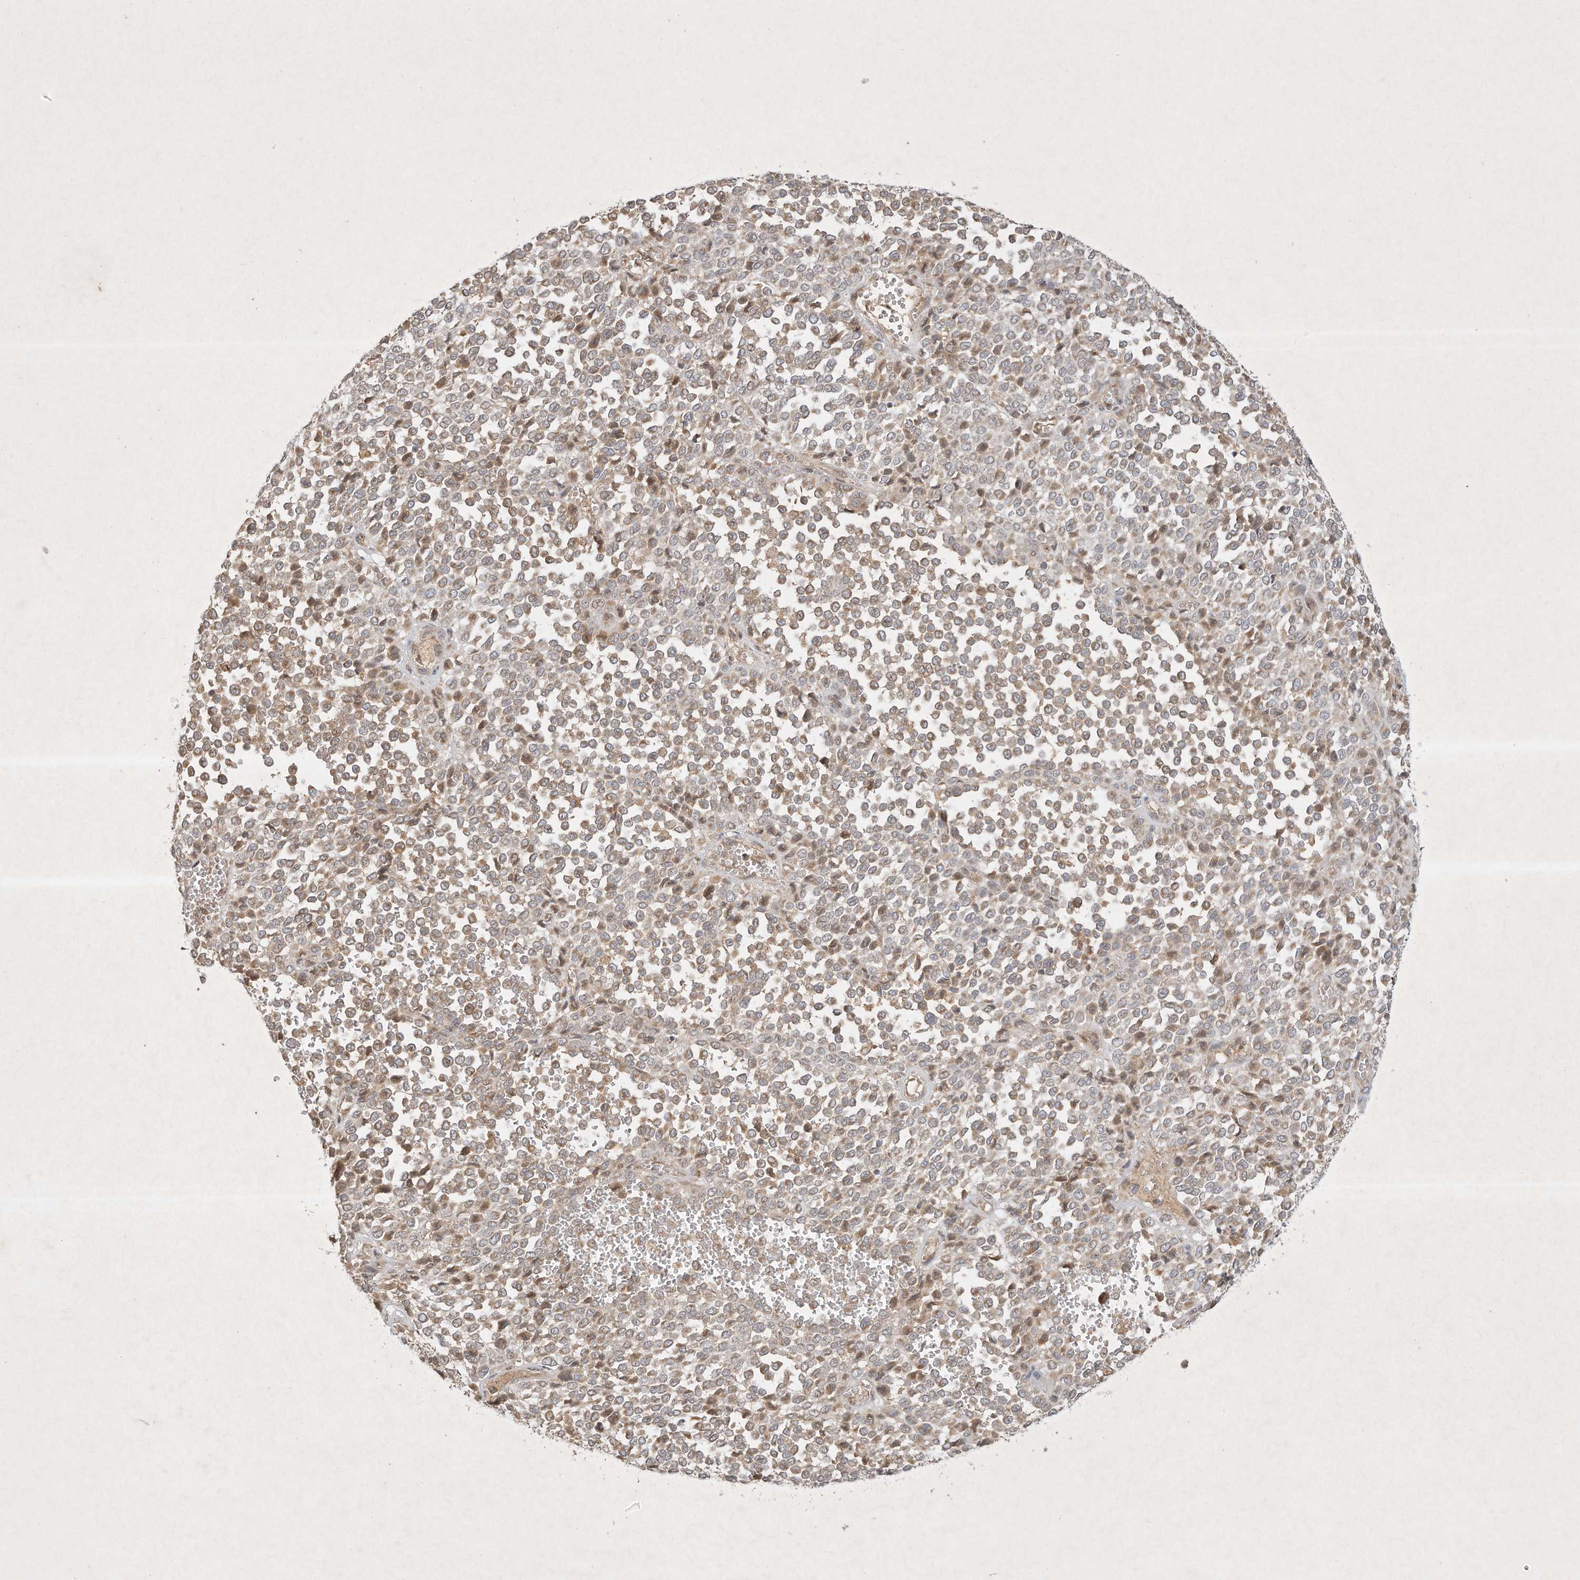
{"staining": {"intensity": "weak", "quantity": ">75%", "location": "cytoplasmic/membranous"}, "tissue": "melanoma", "cell_type": "Tumor cells", "image_type": "cancer", "snomed": [{"axis": "morphology", "description": "Malignant melanoma, Metastatic site"}, {"axis": "topography", "description": "Pancreas"}], "caption": "Human malignant melanoma (metastatic site) stained with a protein marker demonstrates weak staining in tumor cells.", "gene": "BTRC", "patient": {"sex": "female", "age": 30}}